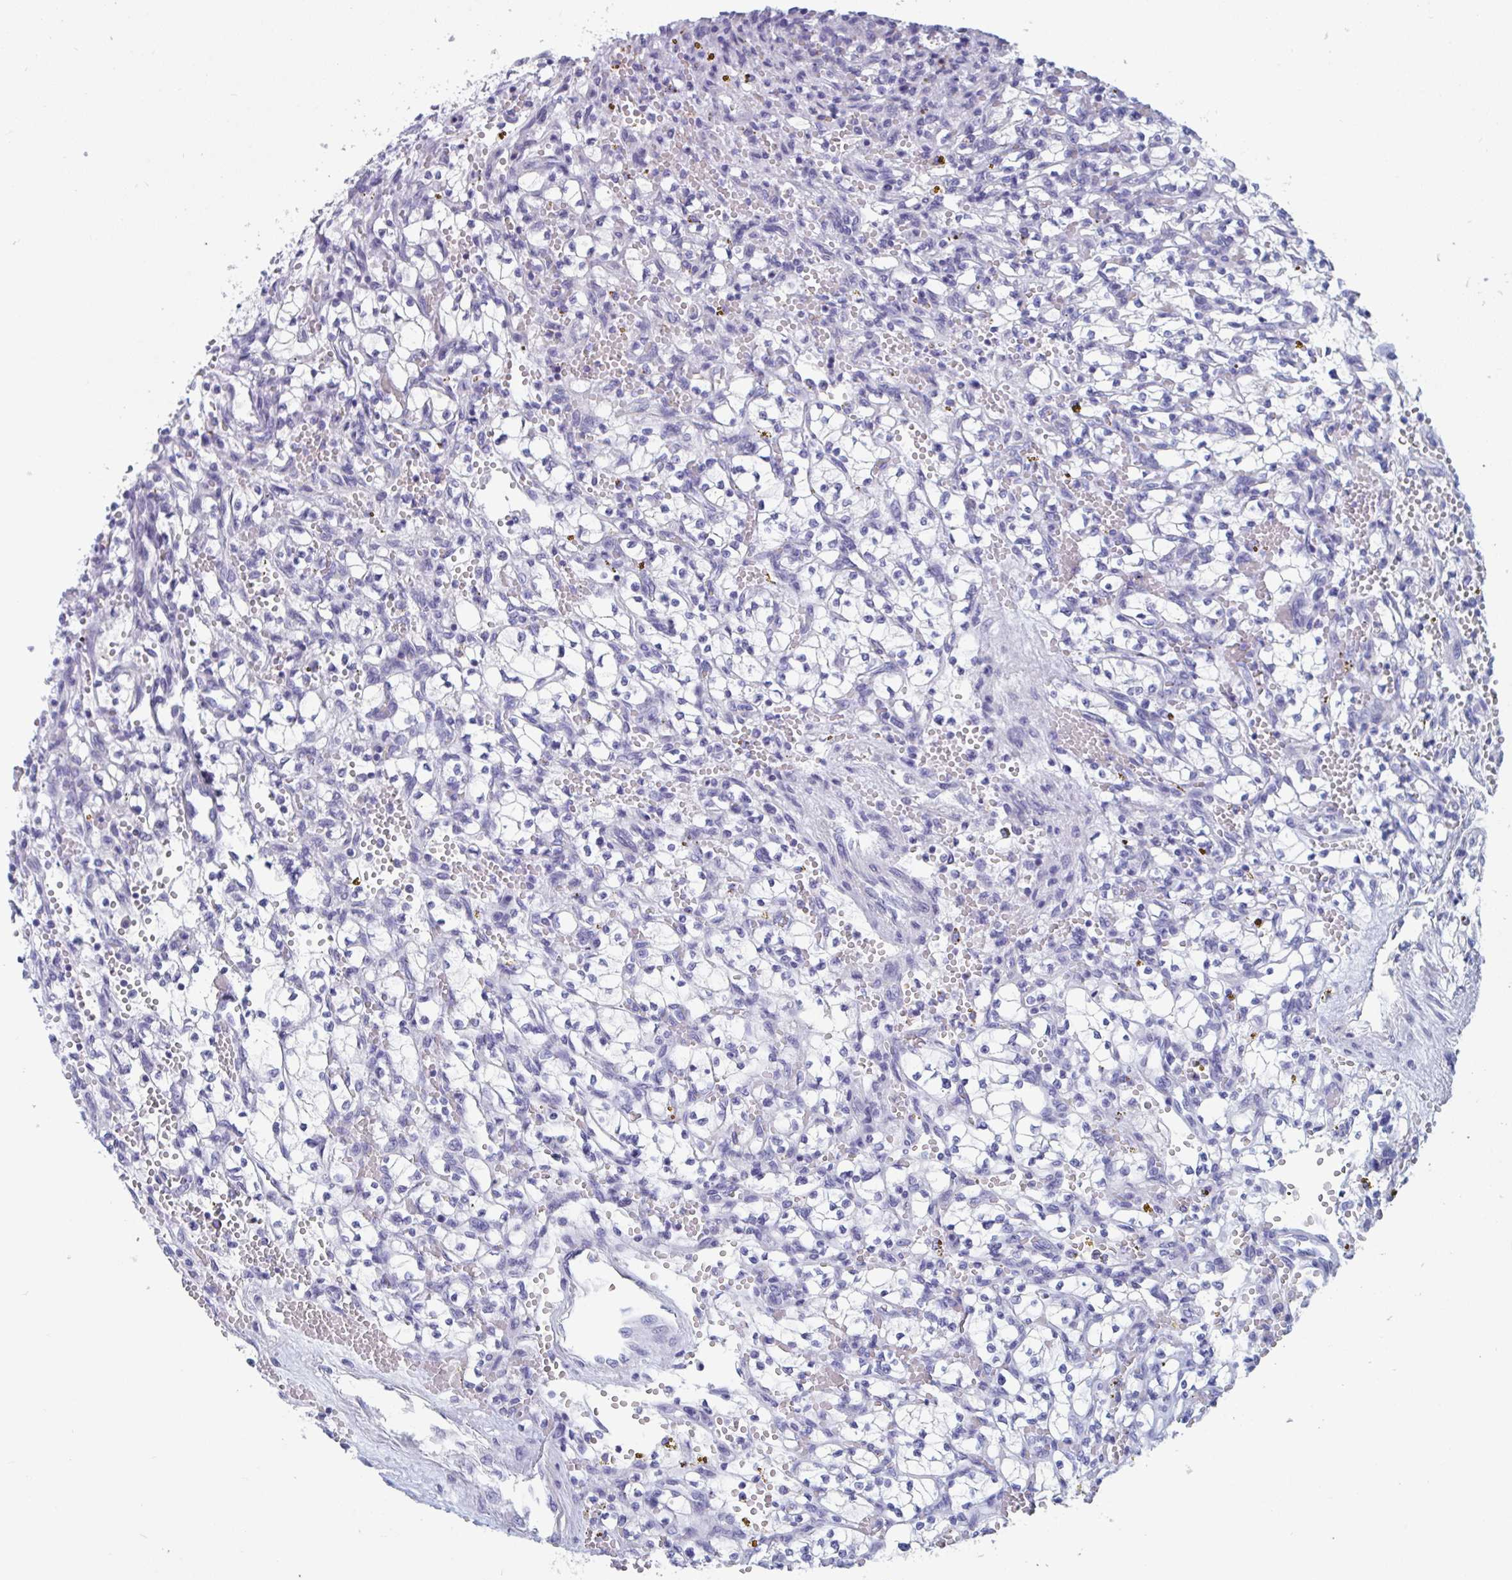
{"staining": {"intensity": "negative", "quantity": "none", "location": "none"}, "tissue": "renal cancer", "cell_type": "Tumor cells", "image_type": "cancer", "snomed": [{"axis": "morphology", "description": "Adenocarcinoma, NOS"}, {"axis": "topography", "description": "Kidney"}], "caption": "Immunohistochemistry (IHC) image of neoplastic tissue: renal adenocarcinoma stained with DAB (3,3'-diaminobenzidine) reveals no significant protein positivity in tumor cells. (Immunohistochemistry (IHC), brightfield microscopy, high magnification).", "gene": "DPEP3", "patient": {"sex": "female", "age": 64}}